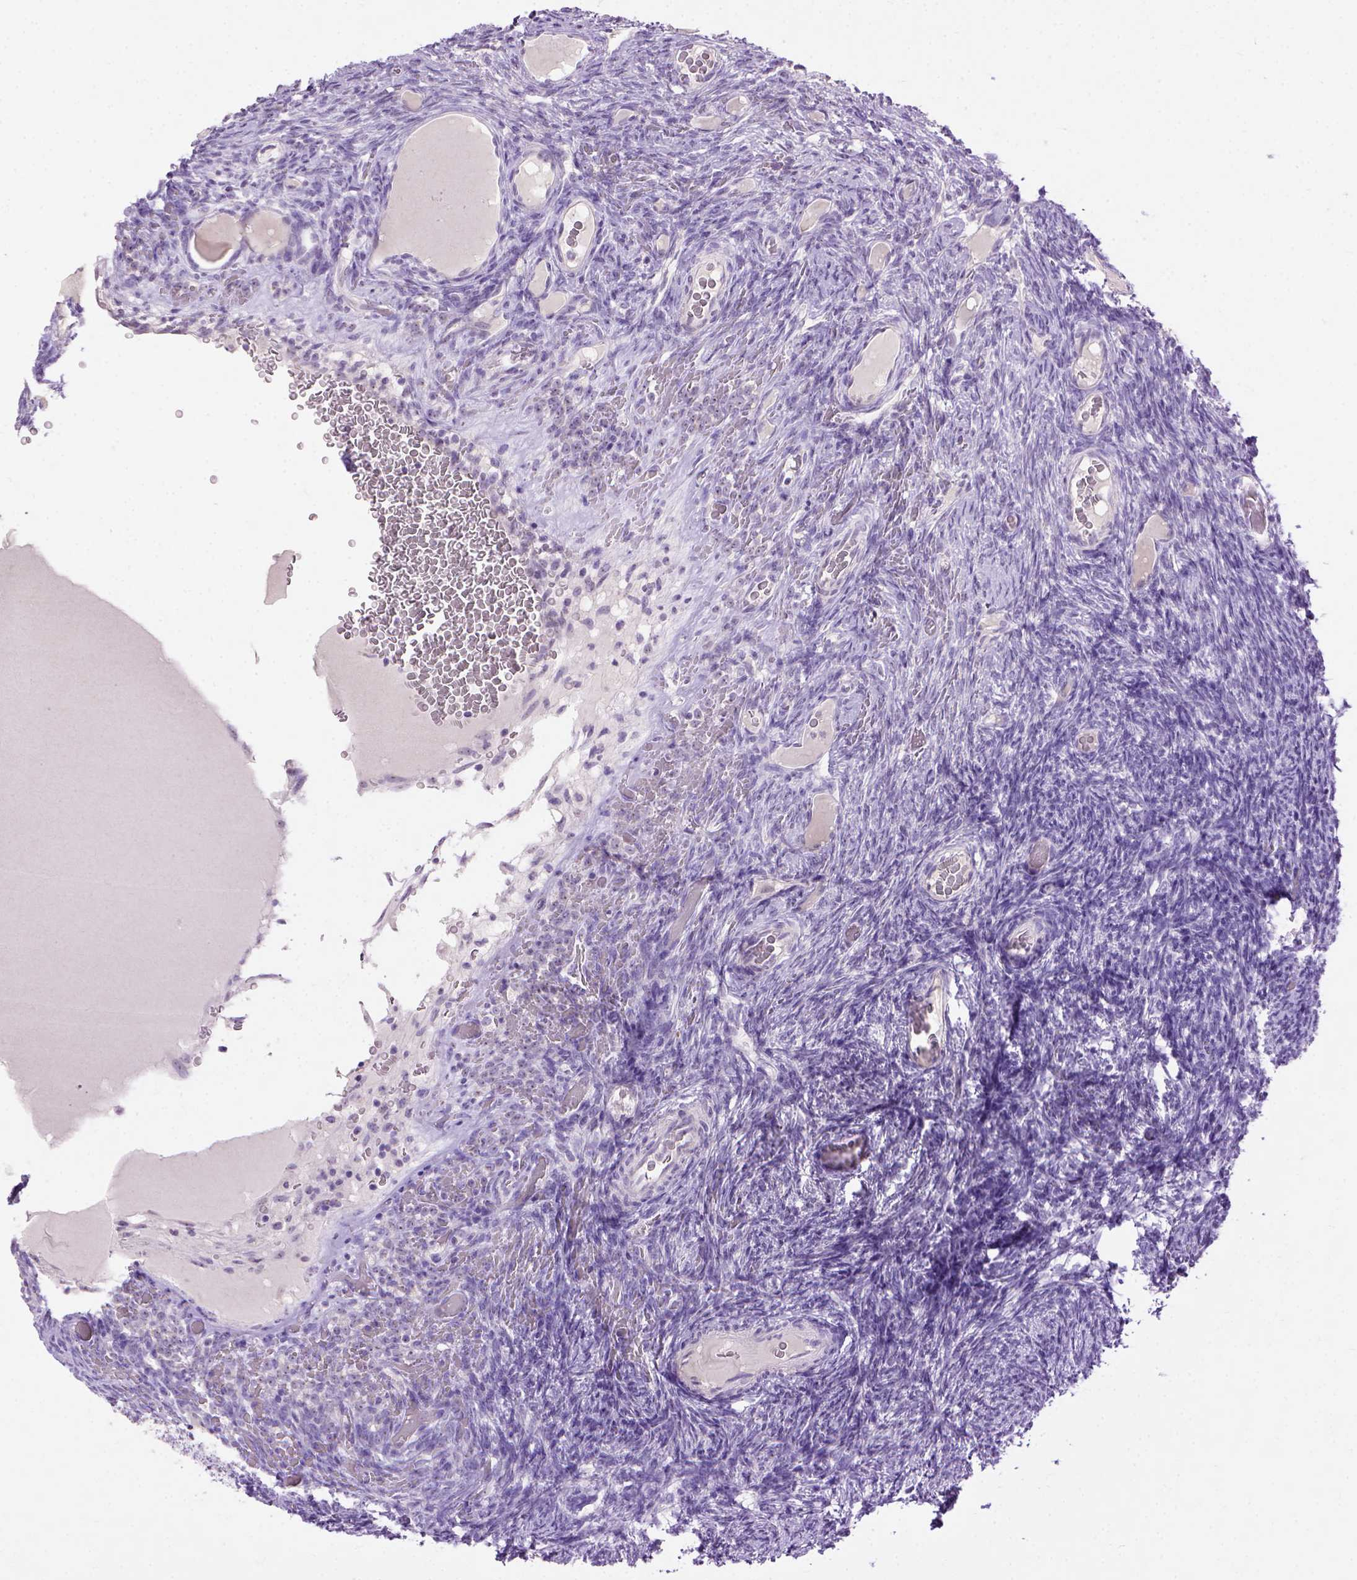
{"staining": {"intensity": "weak", "quantity": ">75%", "location": "cytoplasmic/membranous"}, "tissue": "ovary", "cell_type": "Follicle cells", "image_type": "normal", "snomed": [{"axis": "morphology", "description": "Normal tissue, NOS"}, {"axis": "topography", "description": "Ovary"}], "caption": "Immunohistochemical staining of unremarkable human ovary reveals >75% levels of weak cytoplasmic/membranous protein staining in about >75% of follicle cells.", "gene": "UTP4", "patient": {"sex": "female", "age": 34}}